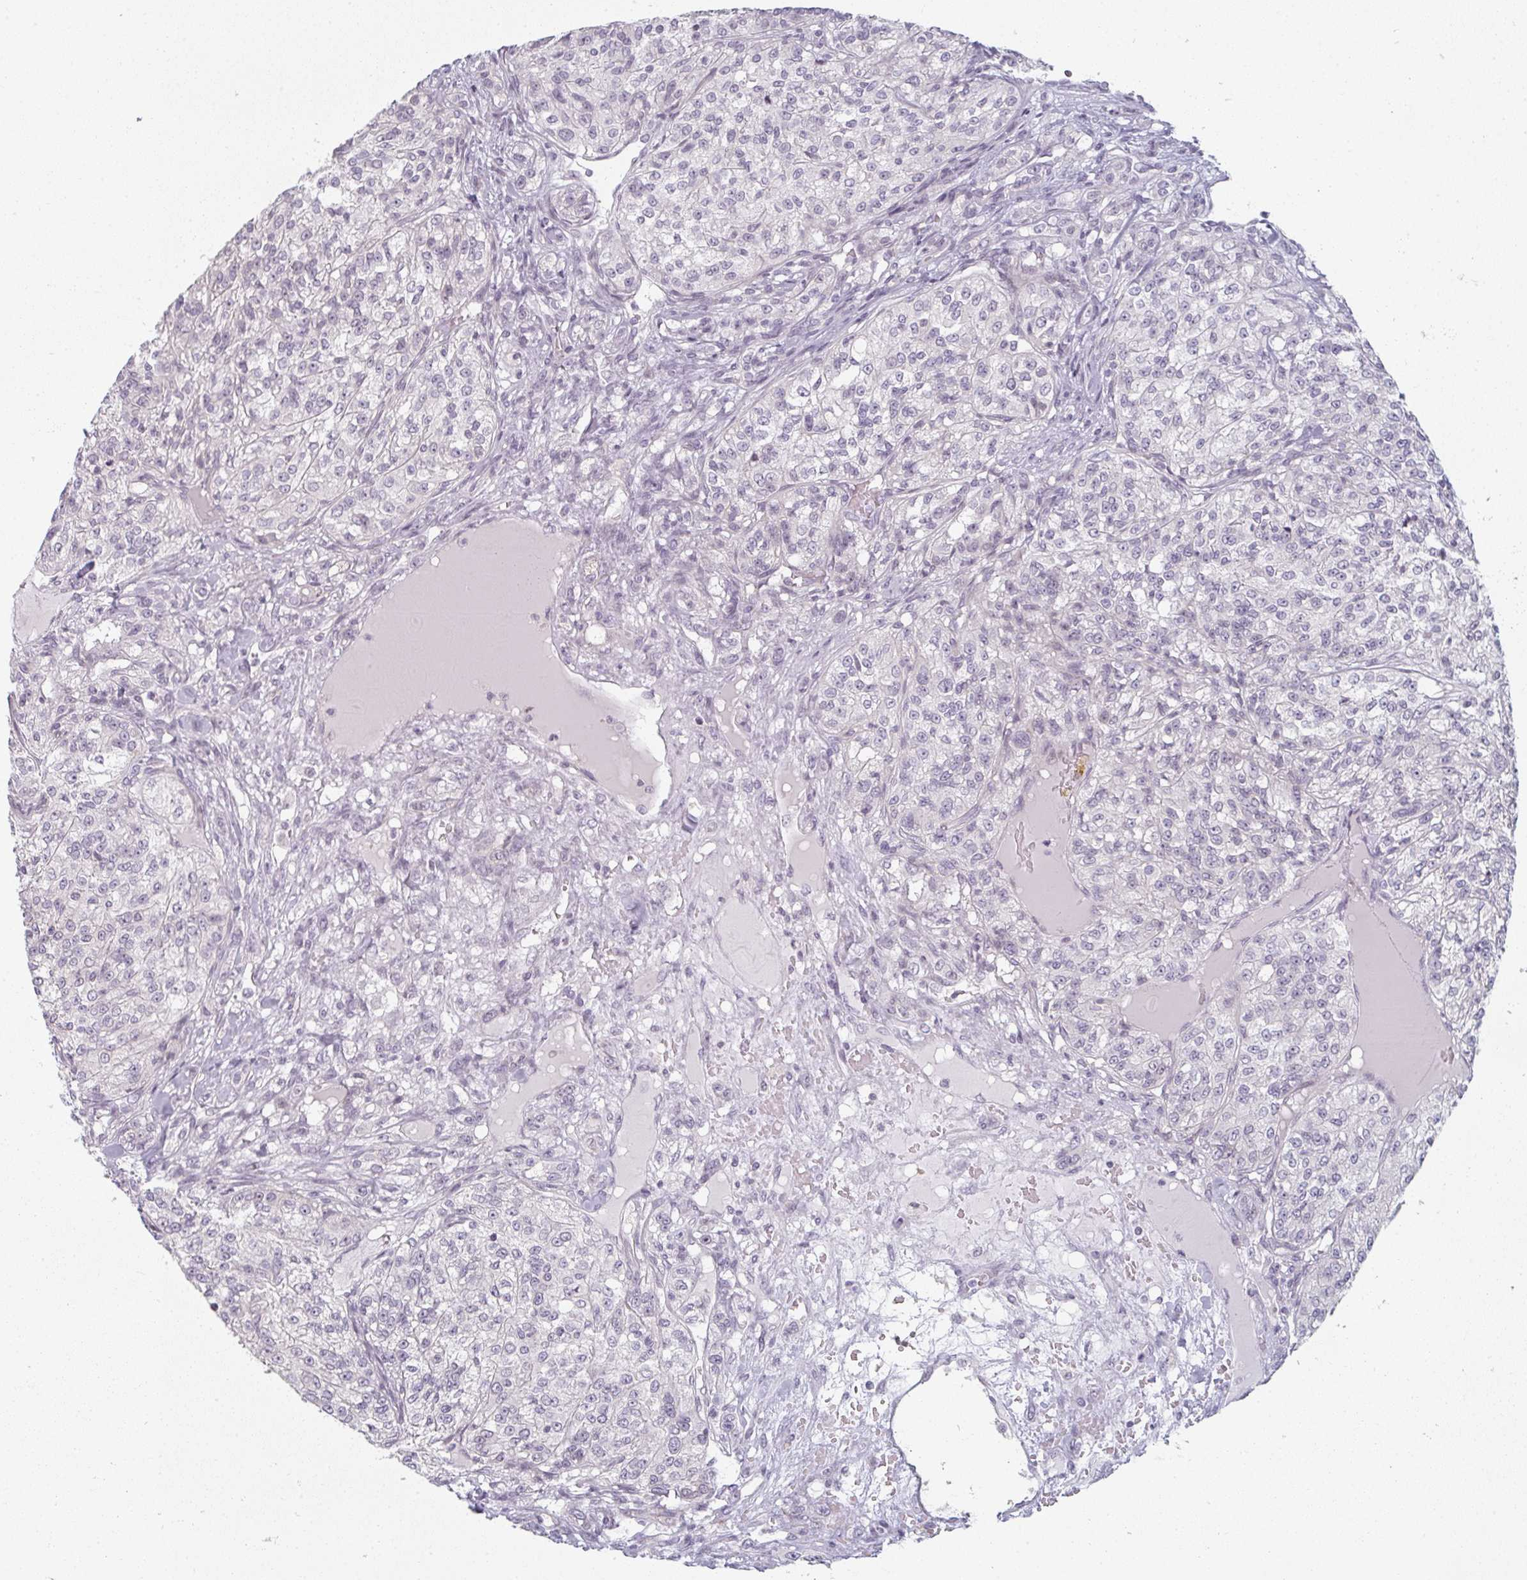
{"staining": {"intensity": "negative", "quantity": "none", "location": "none"}, "tissue": "renal cancer", "cell_type": "Tumor cells", "image_type": "cancer", "snomed": [{"axis": "morphology", "description": "Adenocarcinoma, NOS"}, {"axis": "topography", "description": "Kidney"}], "caption": "There is no significant staining in tumor cells of renal cancer.", "gene": "RBBP6", "patient": {"sex": "female", "age": 63}}